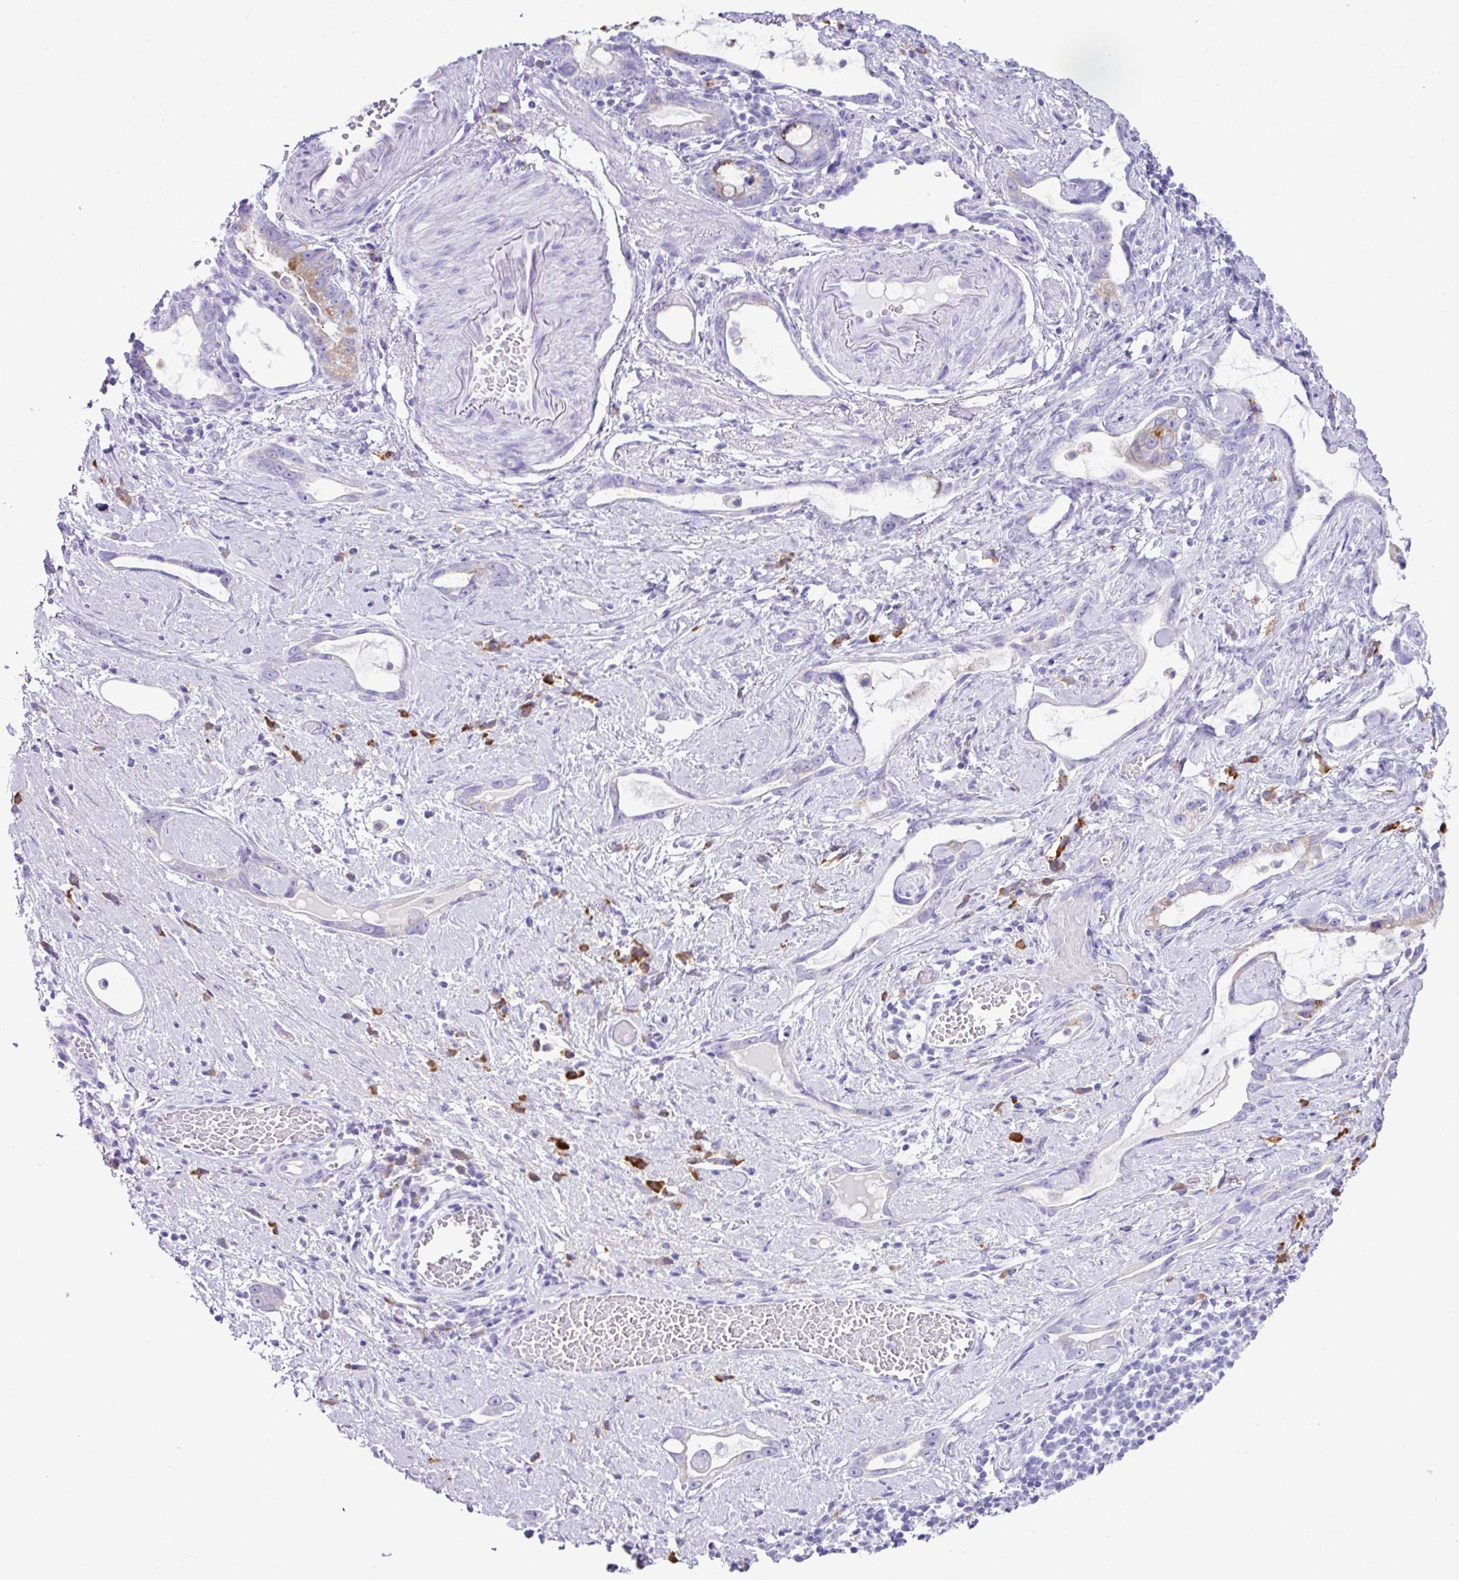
{"staining": {"intensity": "negative", "quantity": "none", "location": "none"}, "tissue": "stomach cancer", "cell_type": "Tumor cells", "image_type": "cancer", "snomed": [{"axis": "morphology", "description": "Adenocarcinoma, NOS"}, {"axis": "topography", "description": "Stomach"}], "caption": "A photomicrograph of human stomach adenocarcinoma is negative for staining in tumor cells. (Brightfield microscopy of DAB immunohistochemistry (IHC) at high magnification).", "gene": "RGS21", "patient": {"sex": "male", "age": 55}}